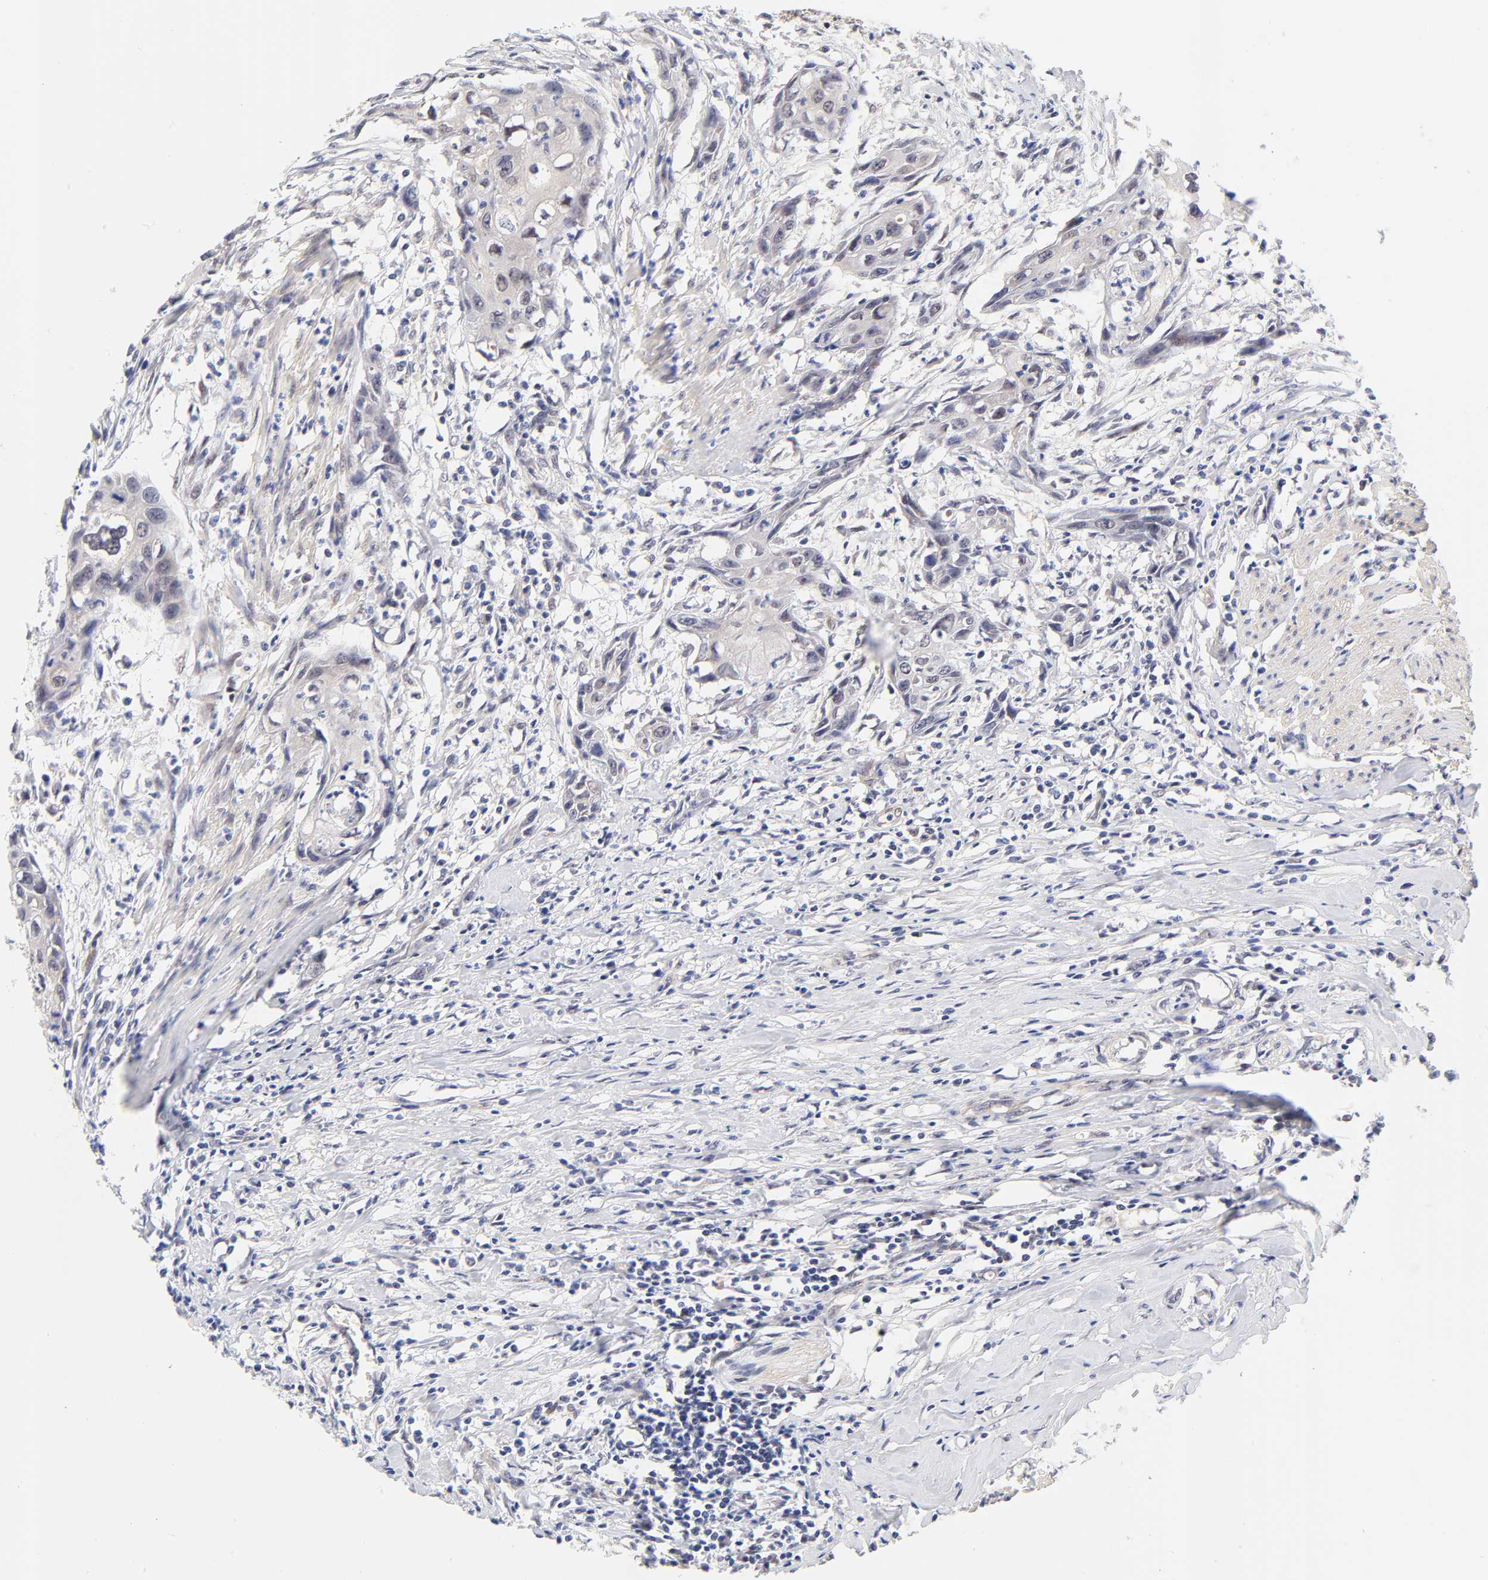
{"staining": {"intensity": "moderate", "quantity": "<25%", "location": "nuclear"}, "tissue": "urothelial cancer", "cell_type": "Tumor cells", "image_type": "cancer", "snomed": [{"axis": "morphology", "description": "Urothelial carcinoma, High grade"}, {"axis": "topography", "description": "Urinary bladder"}], "caption": "Tumor cells reveal moderate nuclear expression in about <25% of cells in high-grade urothelial carcinoma.", "gene": "TXNL1", "patient": {"sex": "male", "age": 54}}